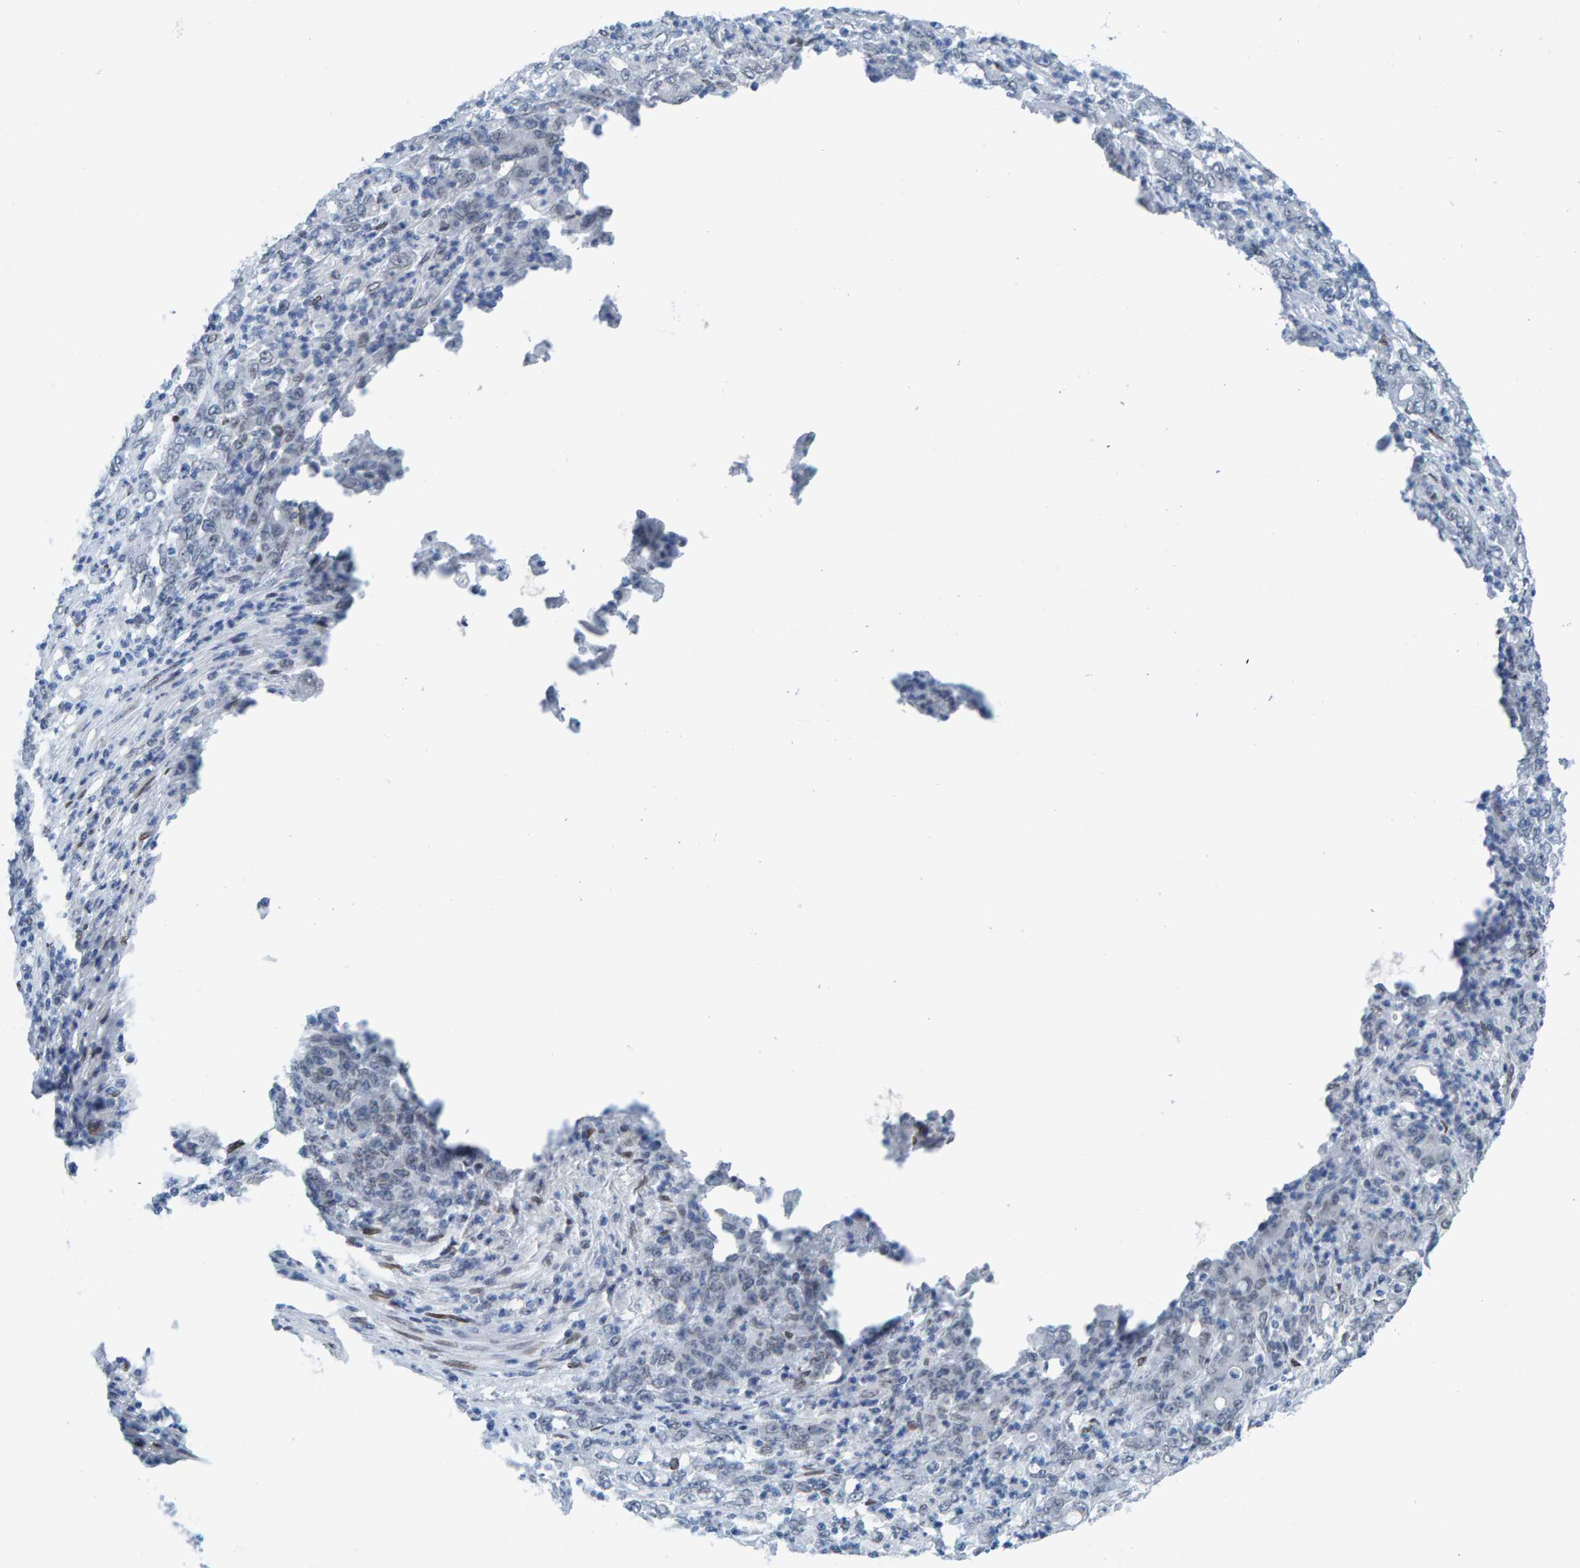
{"staining": {"intensity": "negative", "quantity": "none", "location": "none"}, "tissue": "stomach cancer", "cell_type": "Tumor cells", "image_type": "cancer", "snomed": [{"axis": "morphology", "description": "Adenocarcinoma, NOS"}, {"axis": "topography", "description": "Stomach, lower"}], "caption": "The immunohistochemistry image has no significant staining in tumor cells of stomach adenocarcinoma tissue.", "gene": "LMNB2", "patient": {"sex": "female", "age": 71}}